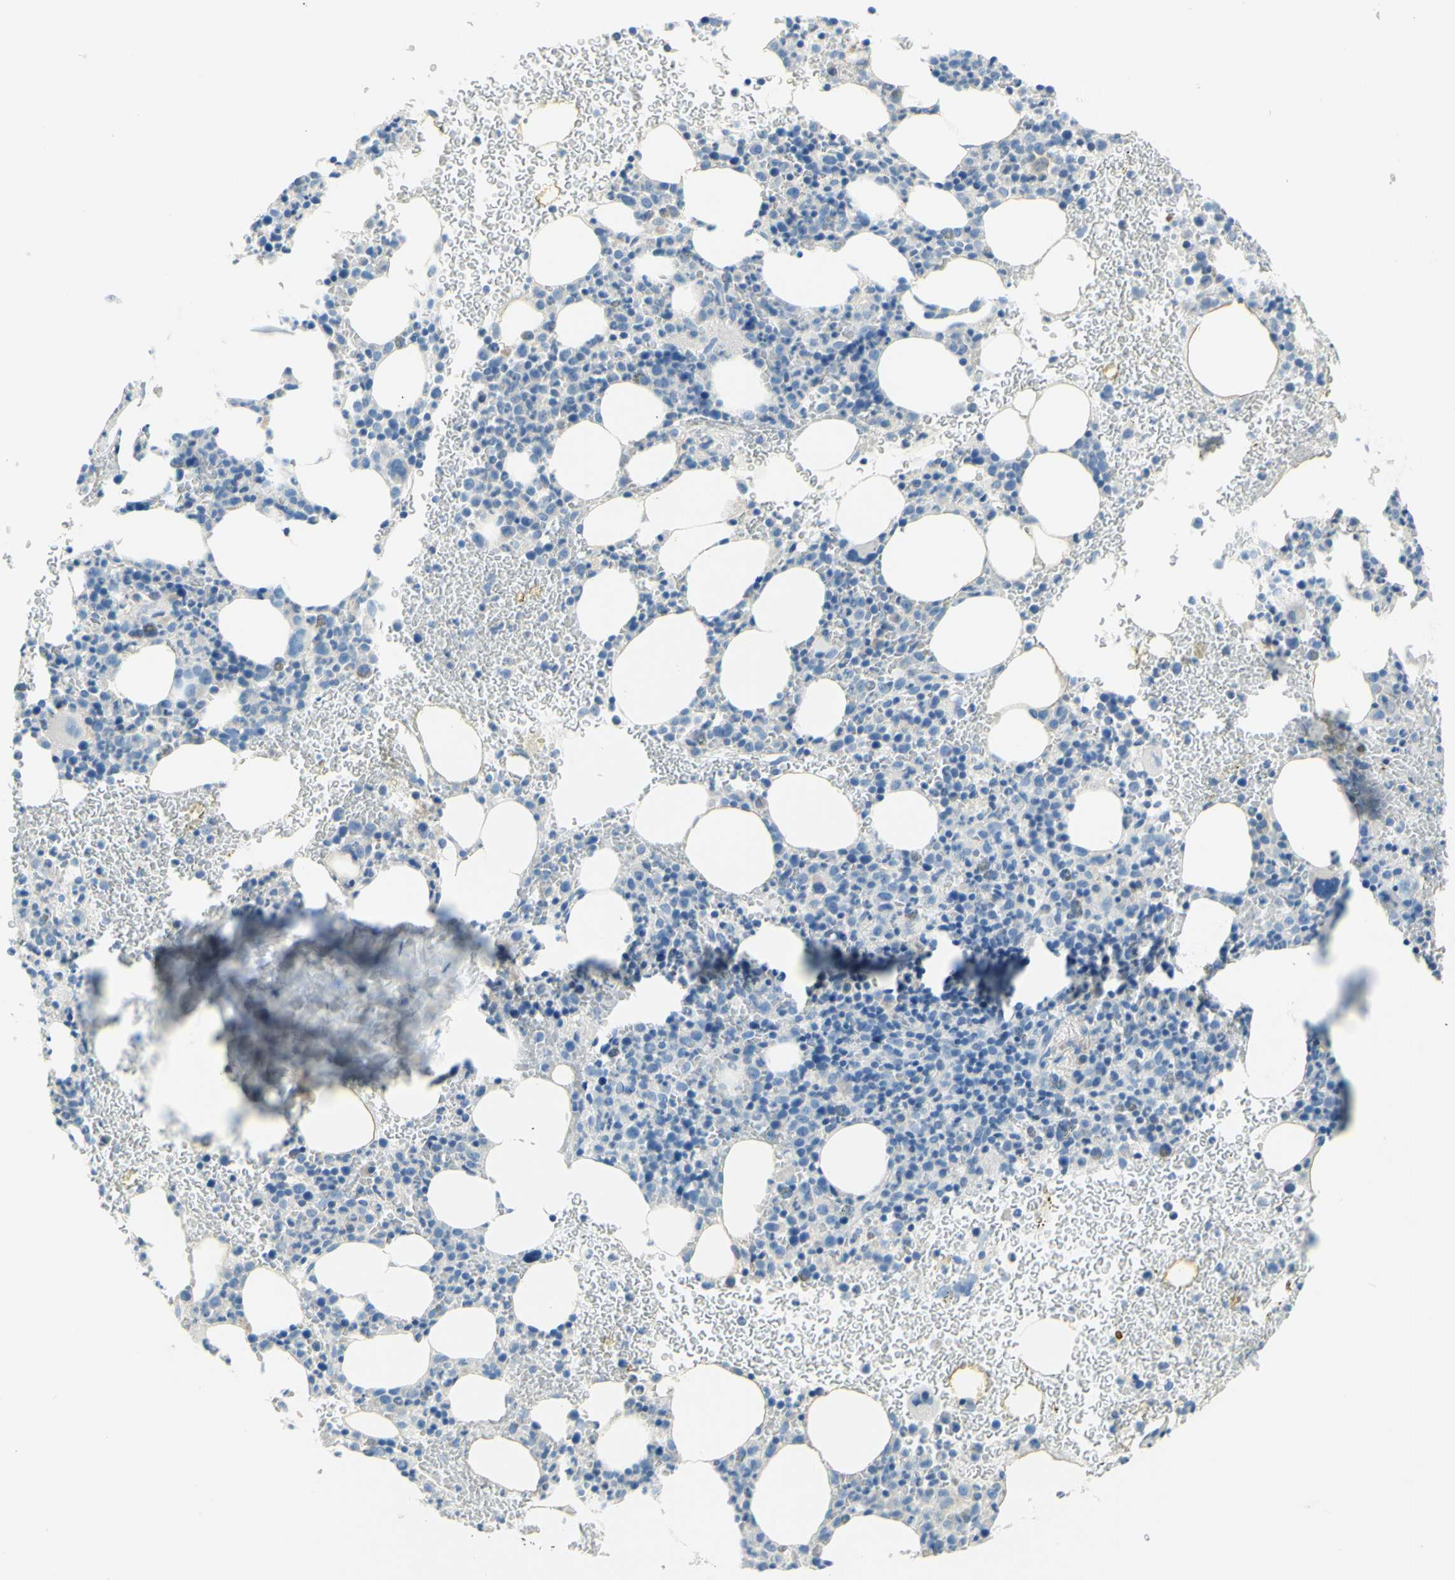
{"staining": {"intensity": "negative", "quantity": "none", "location": "none"}, "tissue": "bone marrow", "cell_type": "Hematopoietic cells", "image_type": "normal", "snomed": [{"axis": "morphology", "description": "Normal tissue, NOS"}, {"axis": "morphology", "description": "Inflammation, NOS"}, {"axis": "topography", "description": "Bone marrow"}], "caption": "High magnification brightfield microscopy of normal bone marrow stained with DAB (3,3'-diaminobenzidine) (brown) and counterstained with hematoxylin (blue): hematopoietic cells show no significant staining.", "gene": "SLC1A2", "patient": {"sex": "female", "age": 54}}